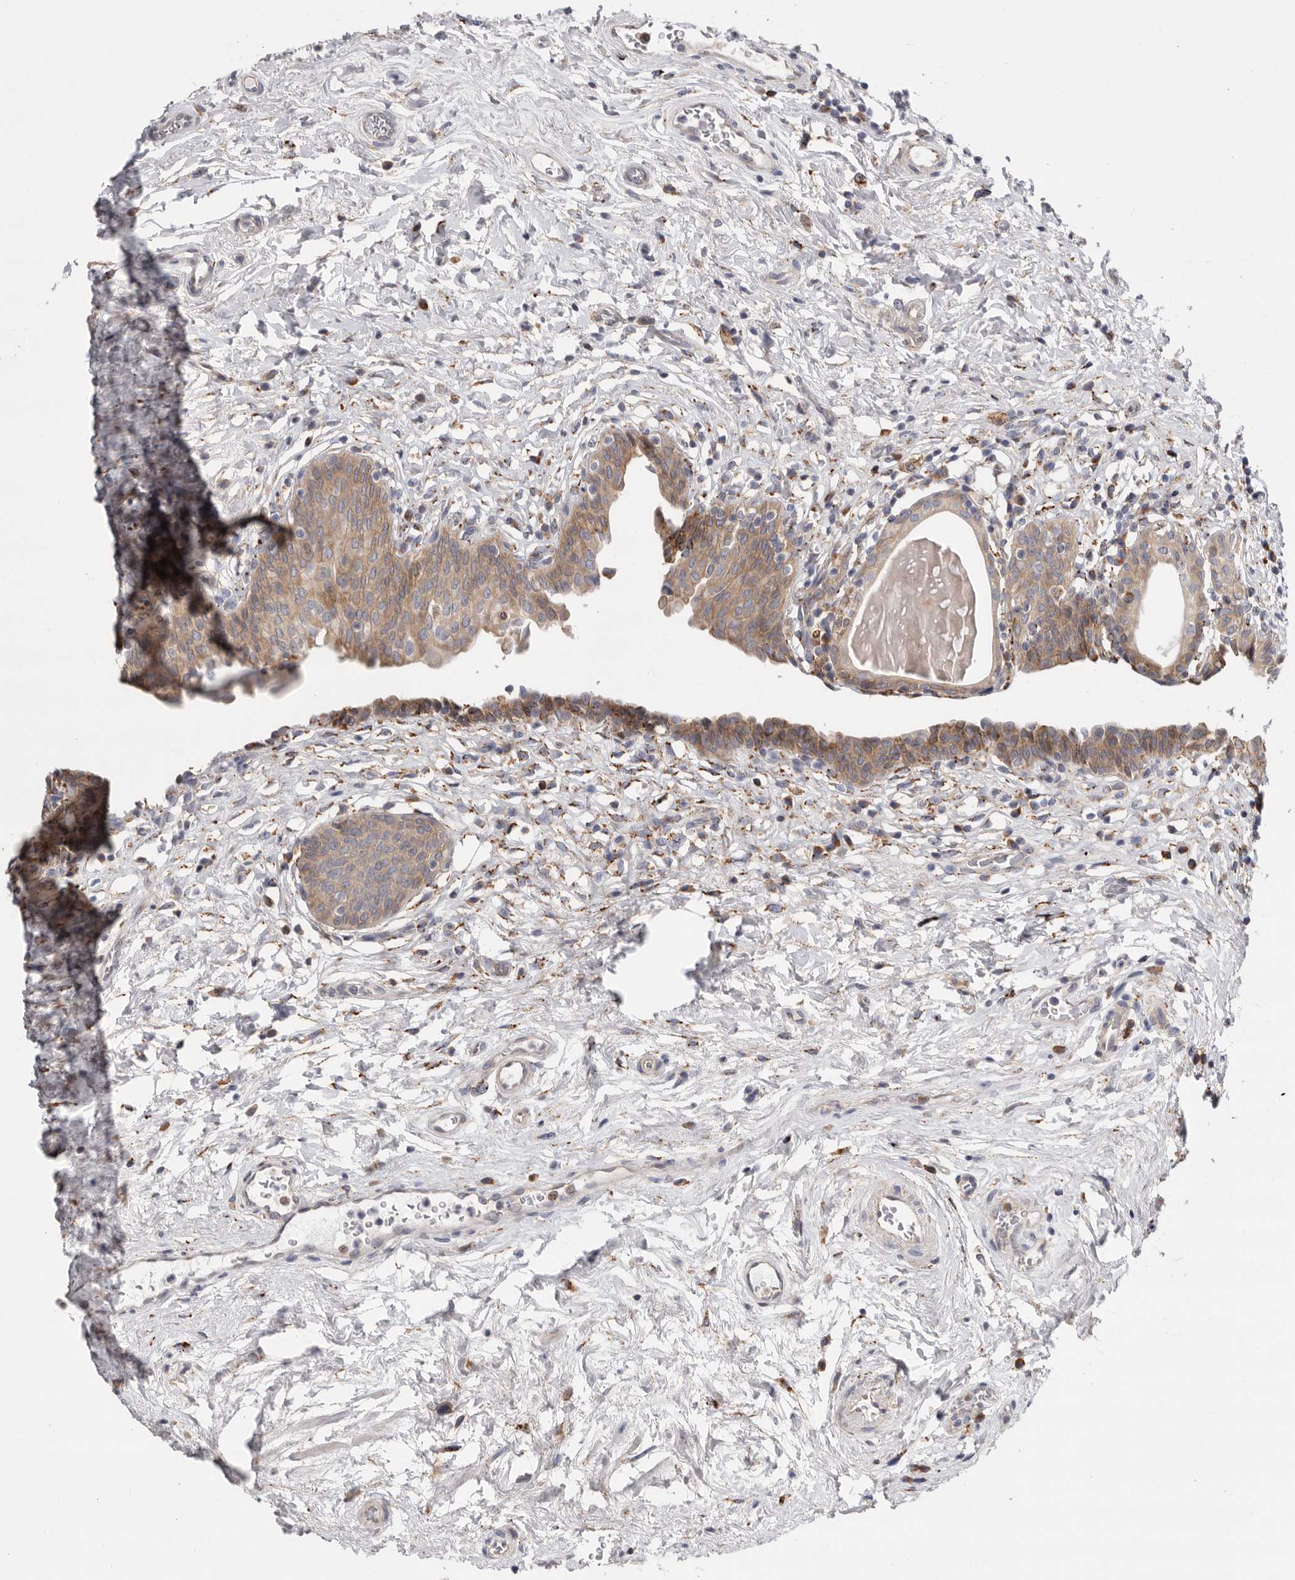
{"staining": {"intensity": "moderate", "quantity": "25%-75%", "location": "cytoplasmic/membranous"}, "tissue": "urinary bladder", "cell_type": "Urothelial cells", "image_type": "normal", "snomed": [{"axis": "morphology", "description": "Normal tissue, NOS"}, {"axis": "topography", "description": "Urinary bladder"}], "caption": "Immunohistochemical staining of normal human urinary bladder demonstrates moderate cytoplasmic/membranous protein expression in approximately 25%-75% of urothelial cells.", "gene": "GANAB", "patient": {"sex": "male", "age": 83}}